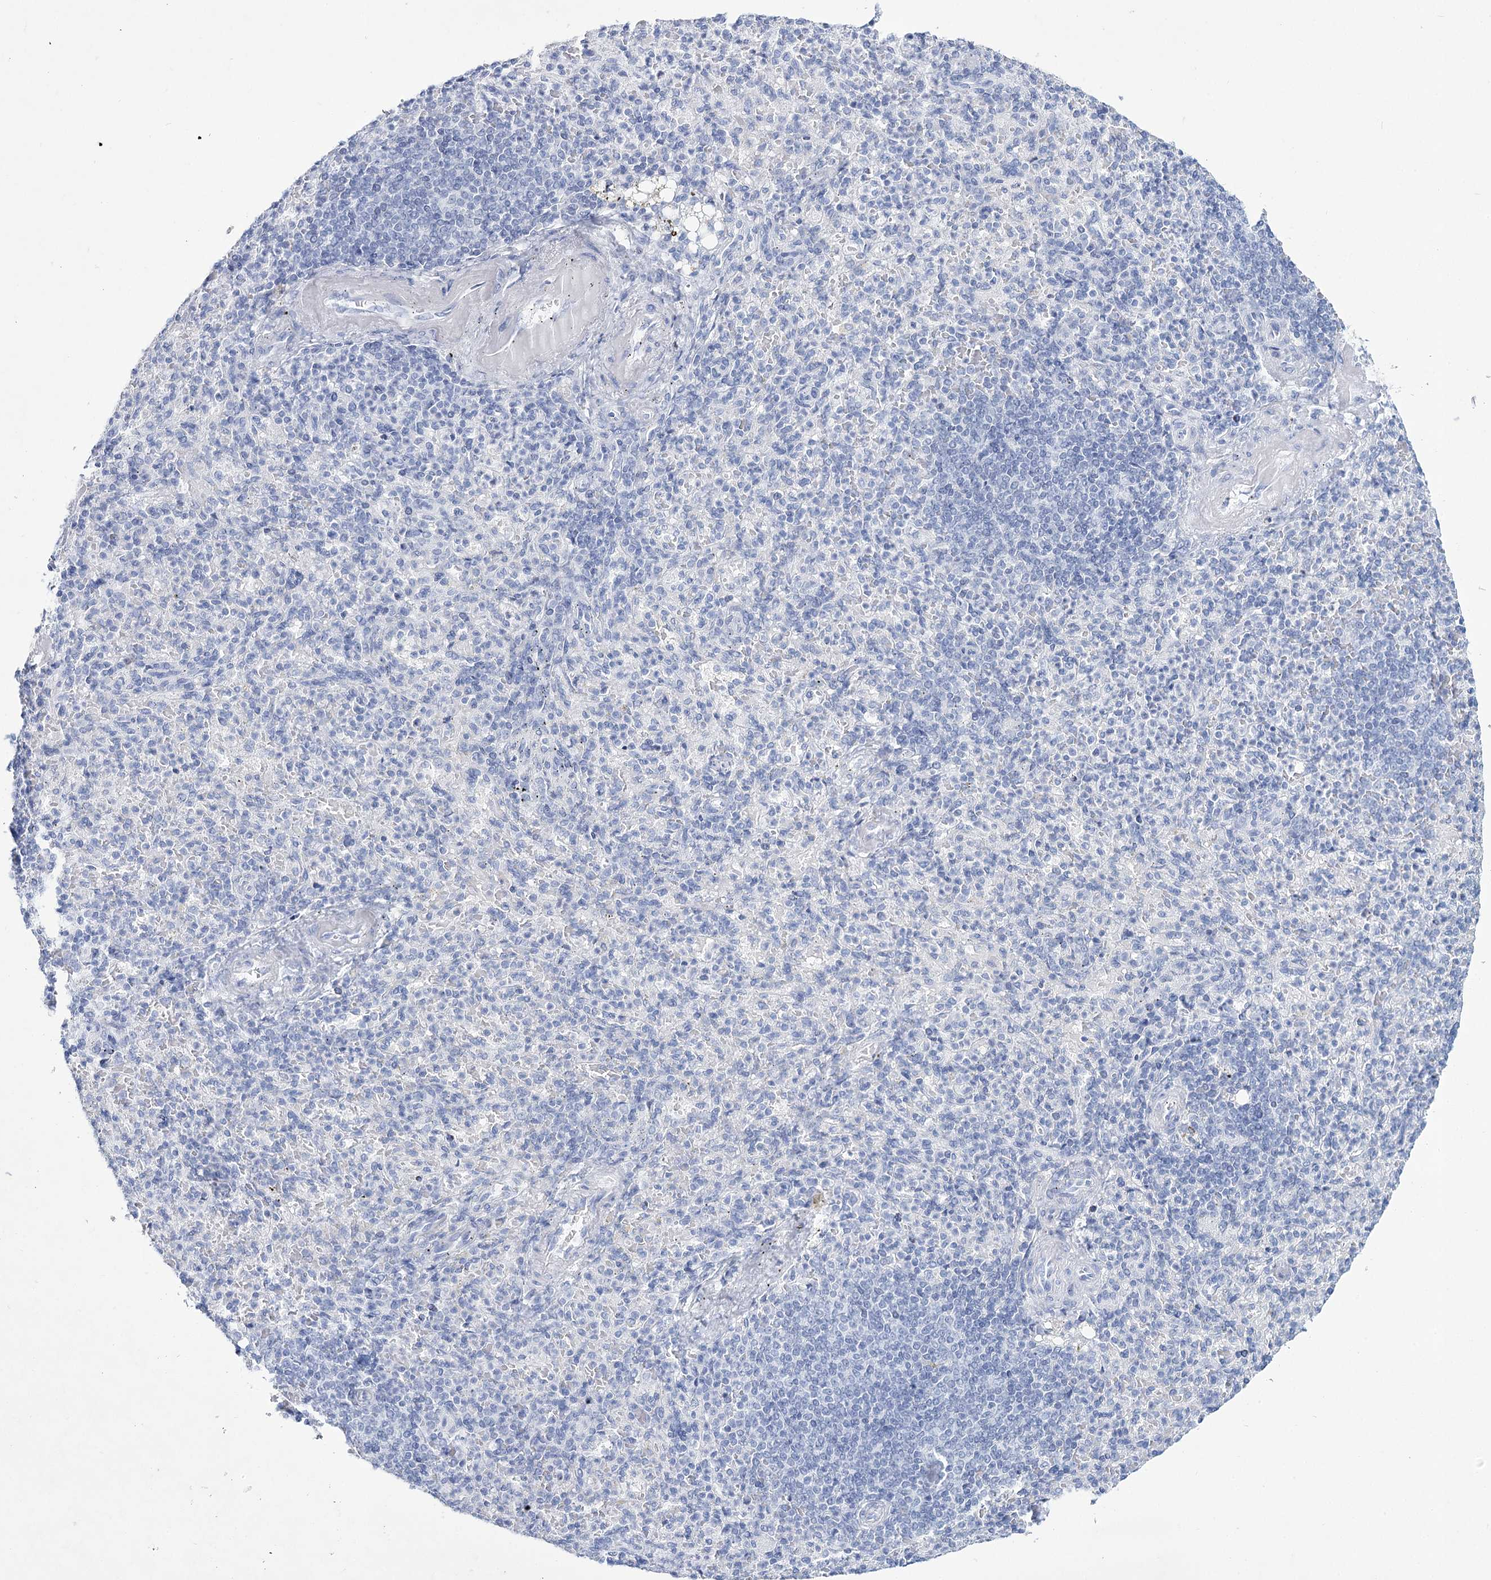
{"staining": {"intensity": "negative", "quantity": "none", "location": "none"}, "tissue": "spleen", "cell_type": "Cells in red pulp", "image_type": "normal", "snomed": [{"axis": "morphology", "description": "Normal tissue, NOS"}, {"axis": "topography", "description": "Spleen"}], "caption": "DAB immunohistochemical staining of benign spleen shows no significant positivity in cells in red pulp.", "gene": "RNF186", "patient": {"sex": "female", "age": 74}}